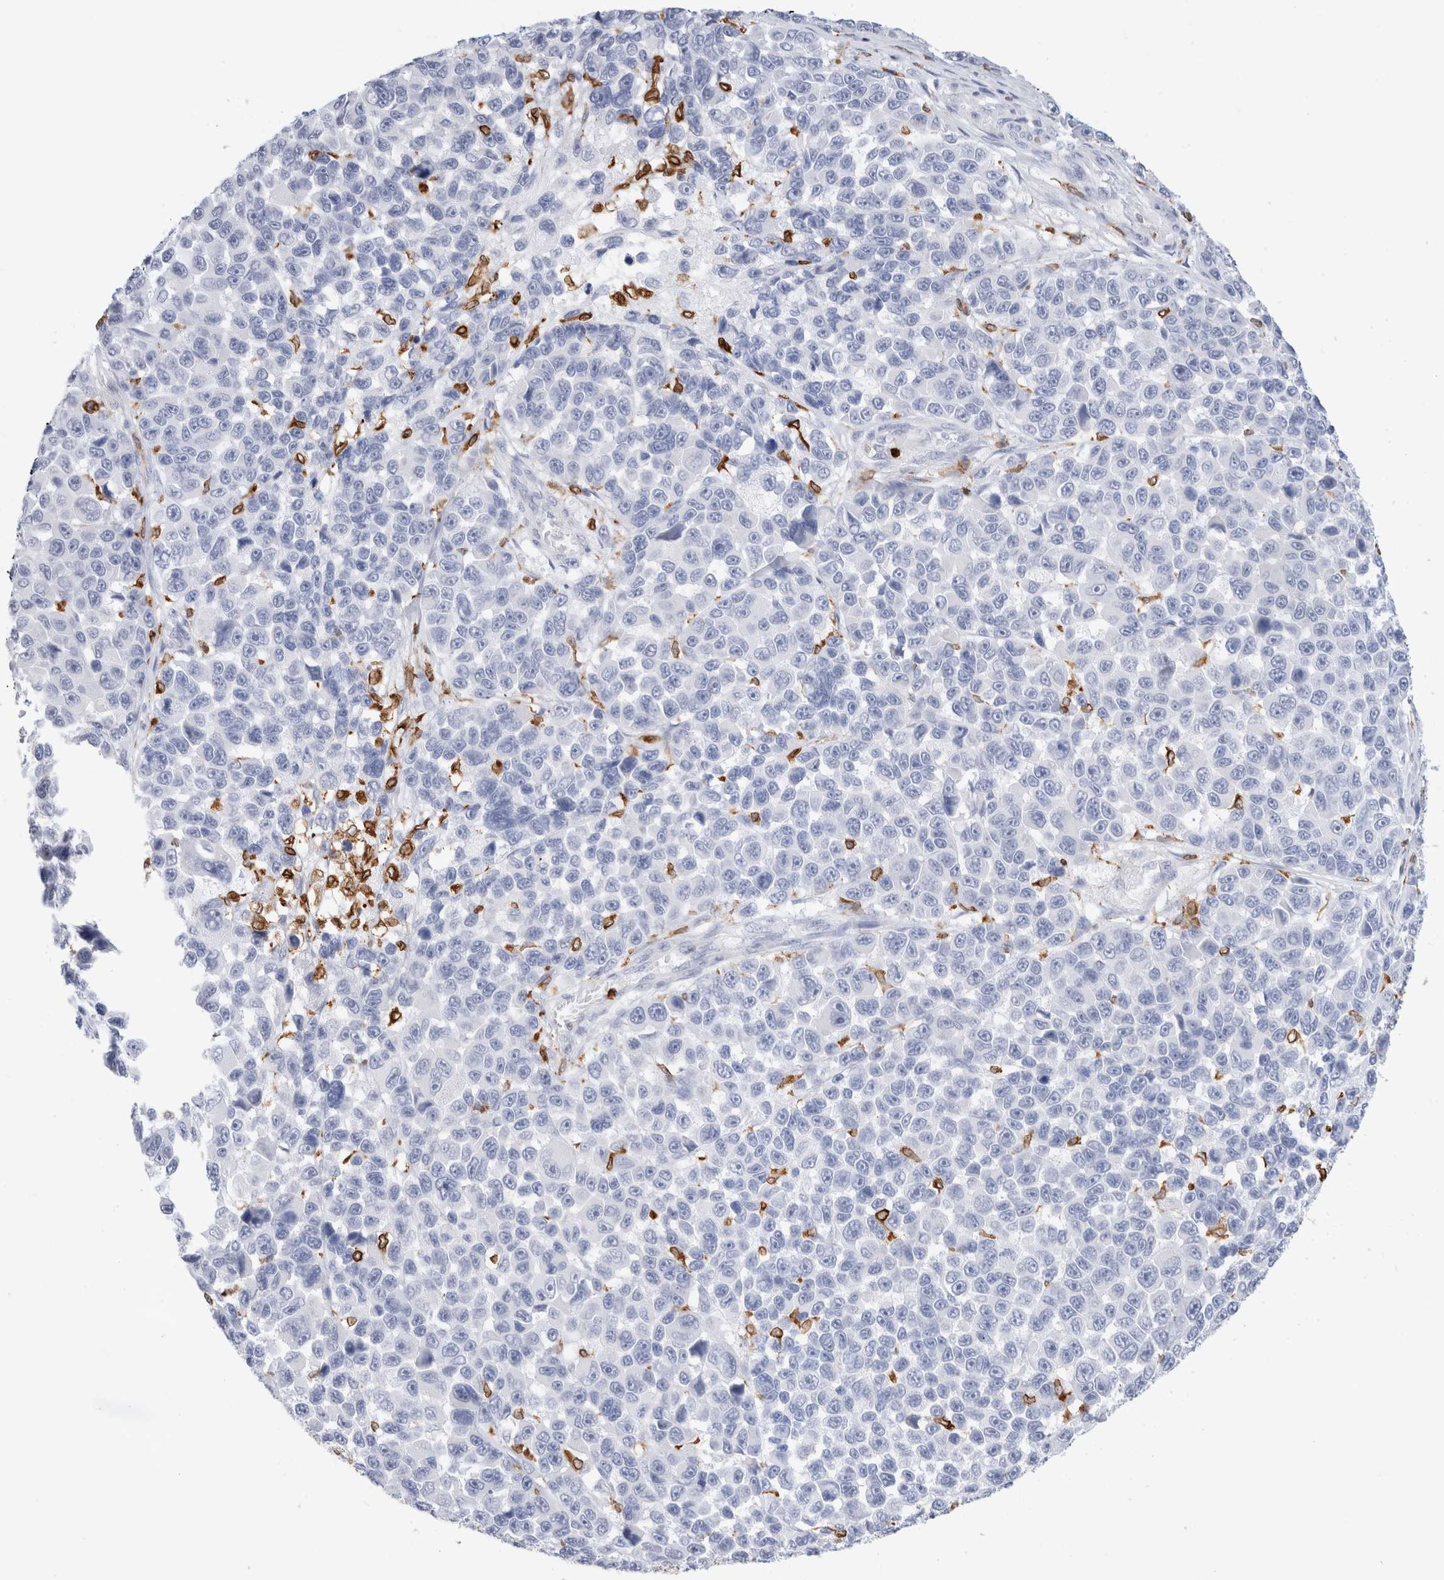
{"staining": {"intensity": "negative", "quantity": "none", "location": "none"}, "tissue": "melanoma", "cell_type": "Tumor cells", "image_type": "cancer", "snomed": [{"axis": "morphology", "description": "Malignant melanoma, NOS"}, {"axis": "topography", "description": "Skin"}], "caption": "The micrograph exhibits no staining of tumor cells in malignant melanoma. (Stains: DAB immunohistochemistry with hematoxylin counter stain, Microscopy: brightfield microscopy at high magnification).", "gene": "ALOX5AP", "patient": {"sex": "male", "age": 53}}